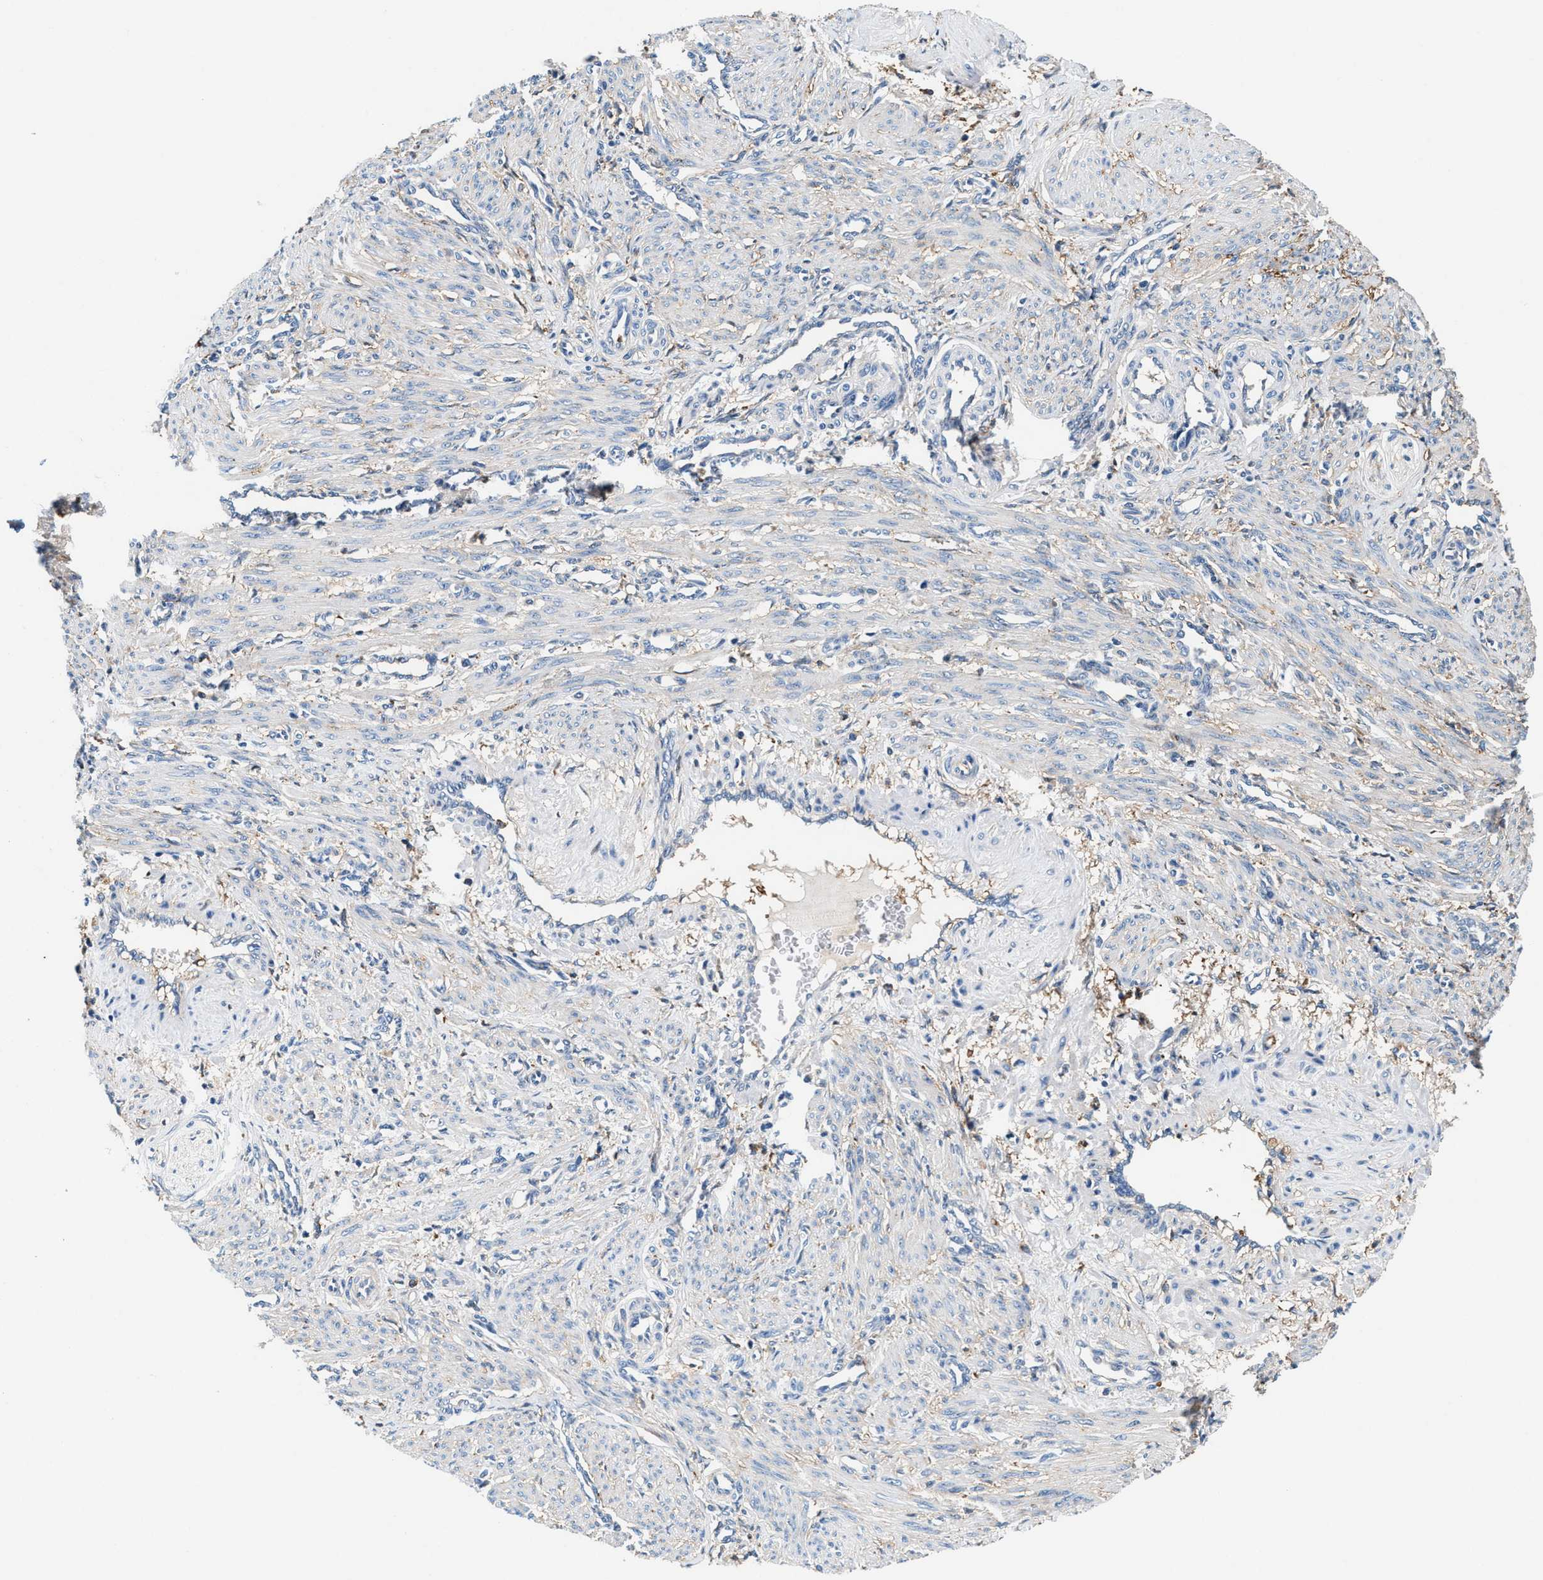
{"staining": {"intensity": "weak", "quantity": "<25%", "location": "cytoplasmic/membranous"}, "tissue": "smooth muscle", "cell_type": "Smooth muscle cells", "image_type": "normal", "snomed": [{"axis": "morphology", "description": "Normal tissue, NOS"}, {"axis": "topography", "description": "Endometrium"}], "caption": "A micrograph of smooth muscle stained for a protein demonstrates no brown staining in smooth muscle cells. (DAB (3,3'-diaminobenzidine) immunohistochemistry with hematoxylin counter stain).", "gene": "SLFN11", "patient": {"sex": "female", "age": 33}}